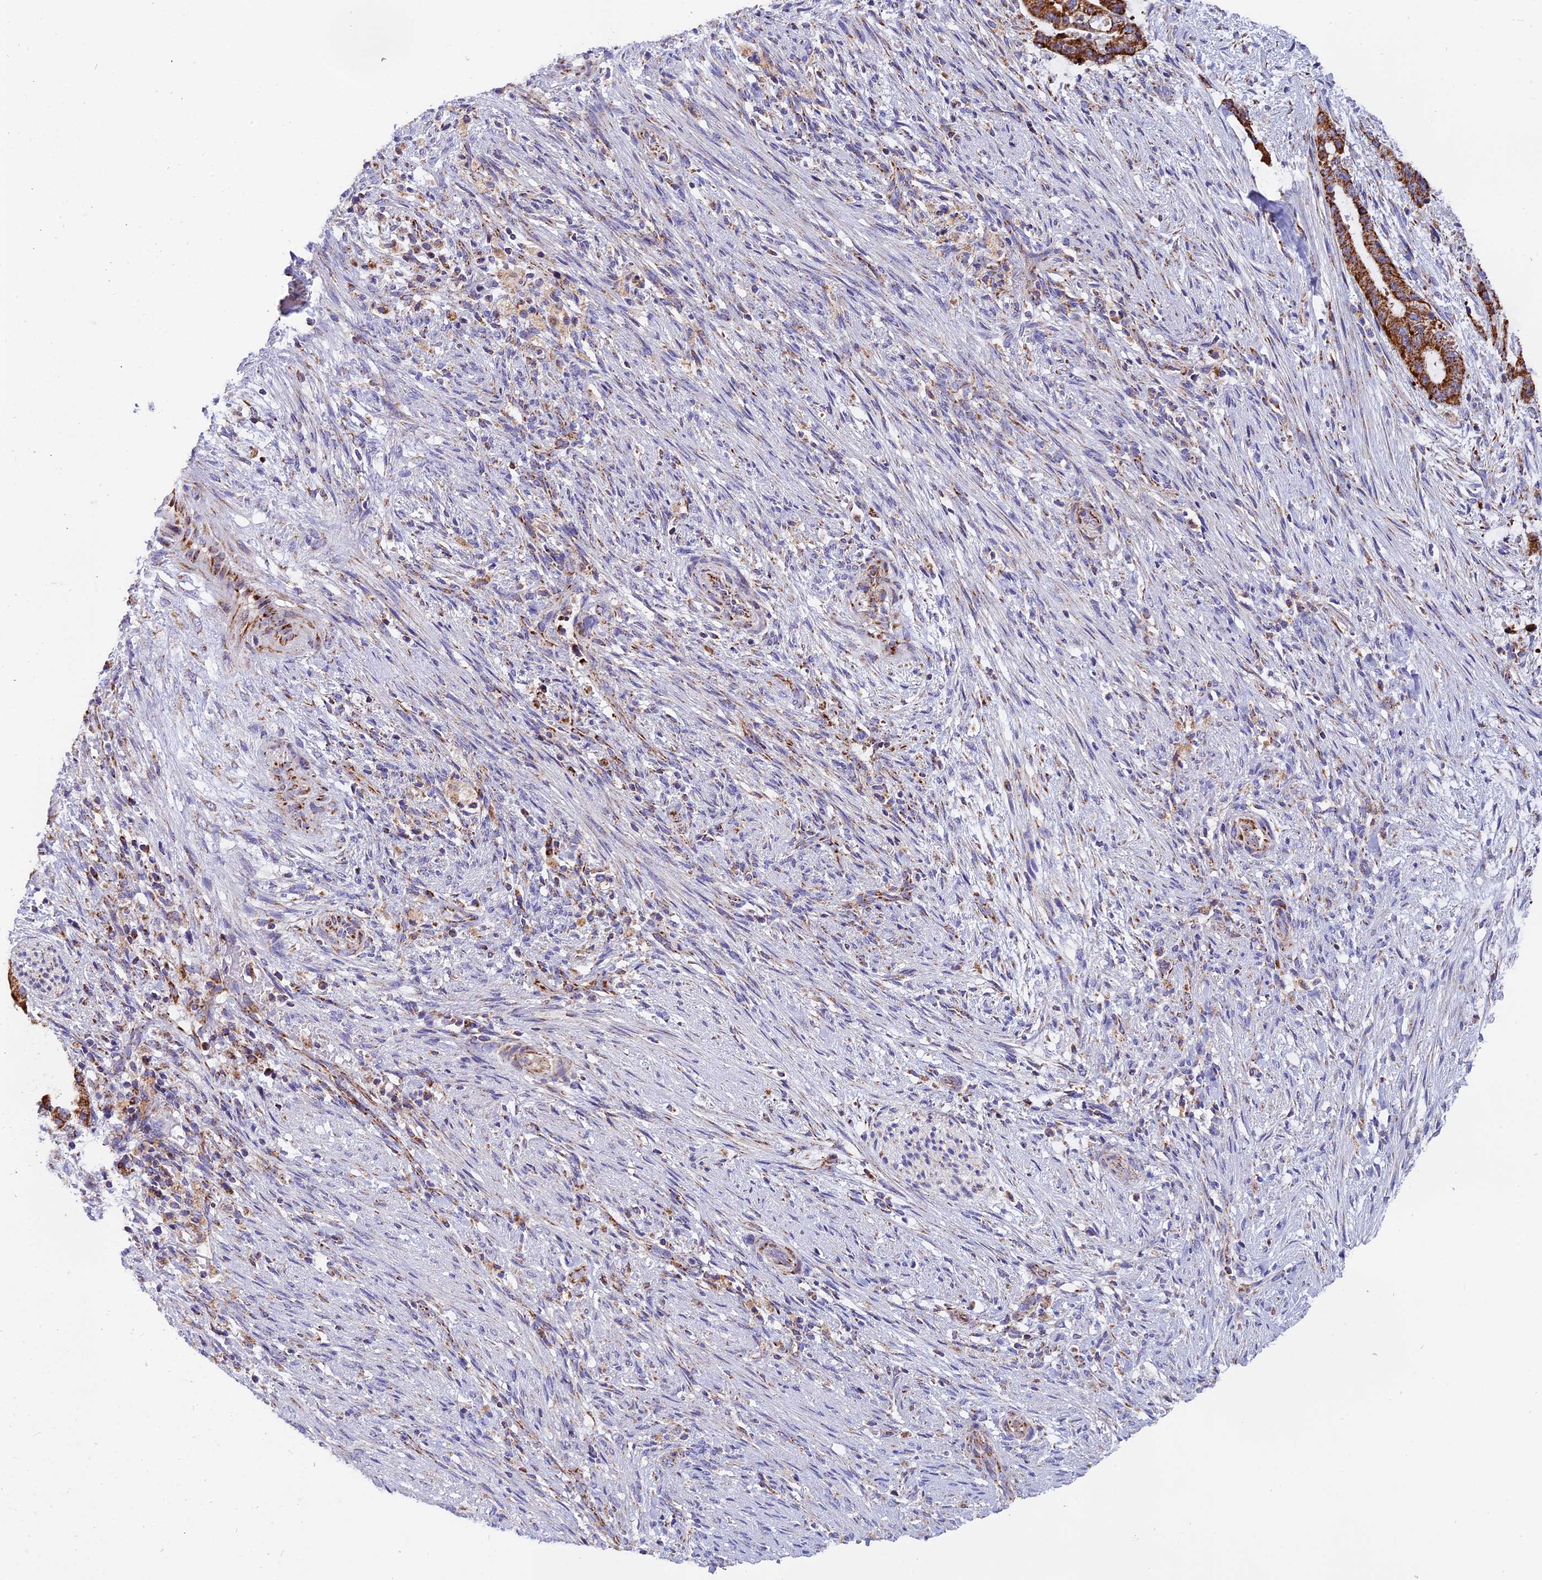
{"staining": {"intensity": "strong", "quantity": ">75%", "location": "cytoplasmic/membranous"}, "tissue": "liver cancer", "cell_type": "Tumor cells", "image_type": "cancer", "snomed": [{"axis": "morphology", "description": "Normal tissue, NOS"}, {"axis": "morphology", "description": "Cholangiocarcinoma"}, {"axis": "topography", "description": "Liver"}, {"axis": "topography", "description": "Peripheral nerve tissue"}], "caption": "DAB immunohistochemical staining of liver cholangiocarcinoma reveals strong cytoplasmic/membranous protein staining in approximately >75% of tumor cells. Nuclei are stained in blue.", "gene": "MRPS34", "patient": {"sex": "female", "age": 73}}